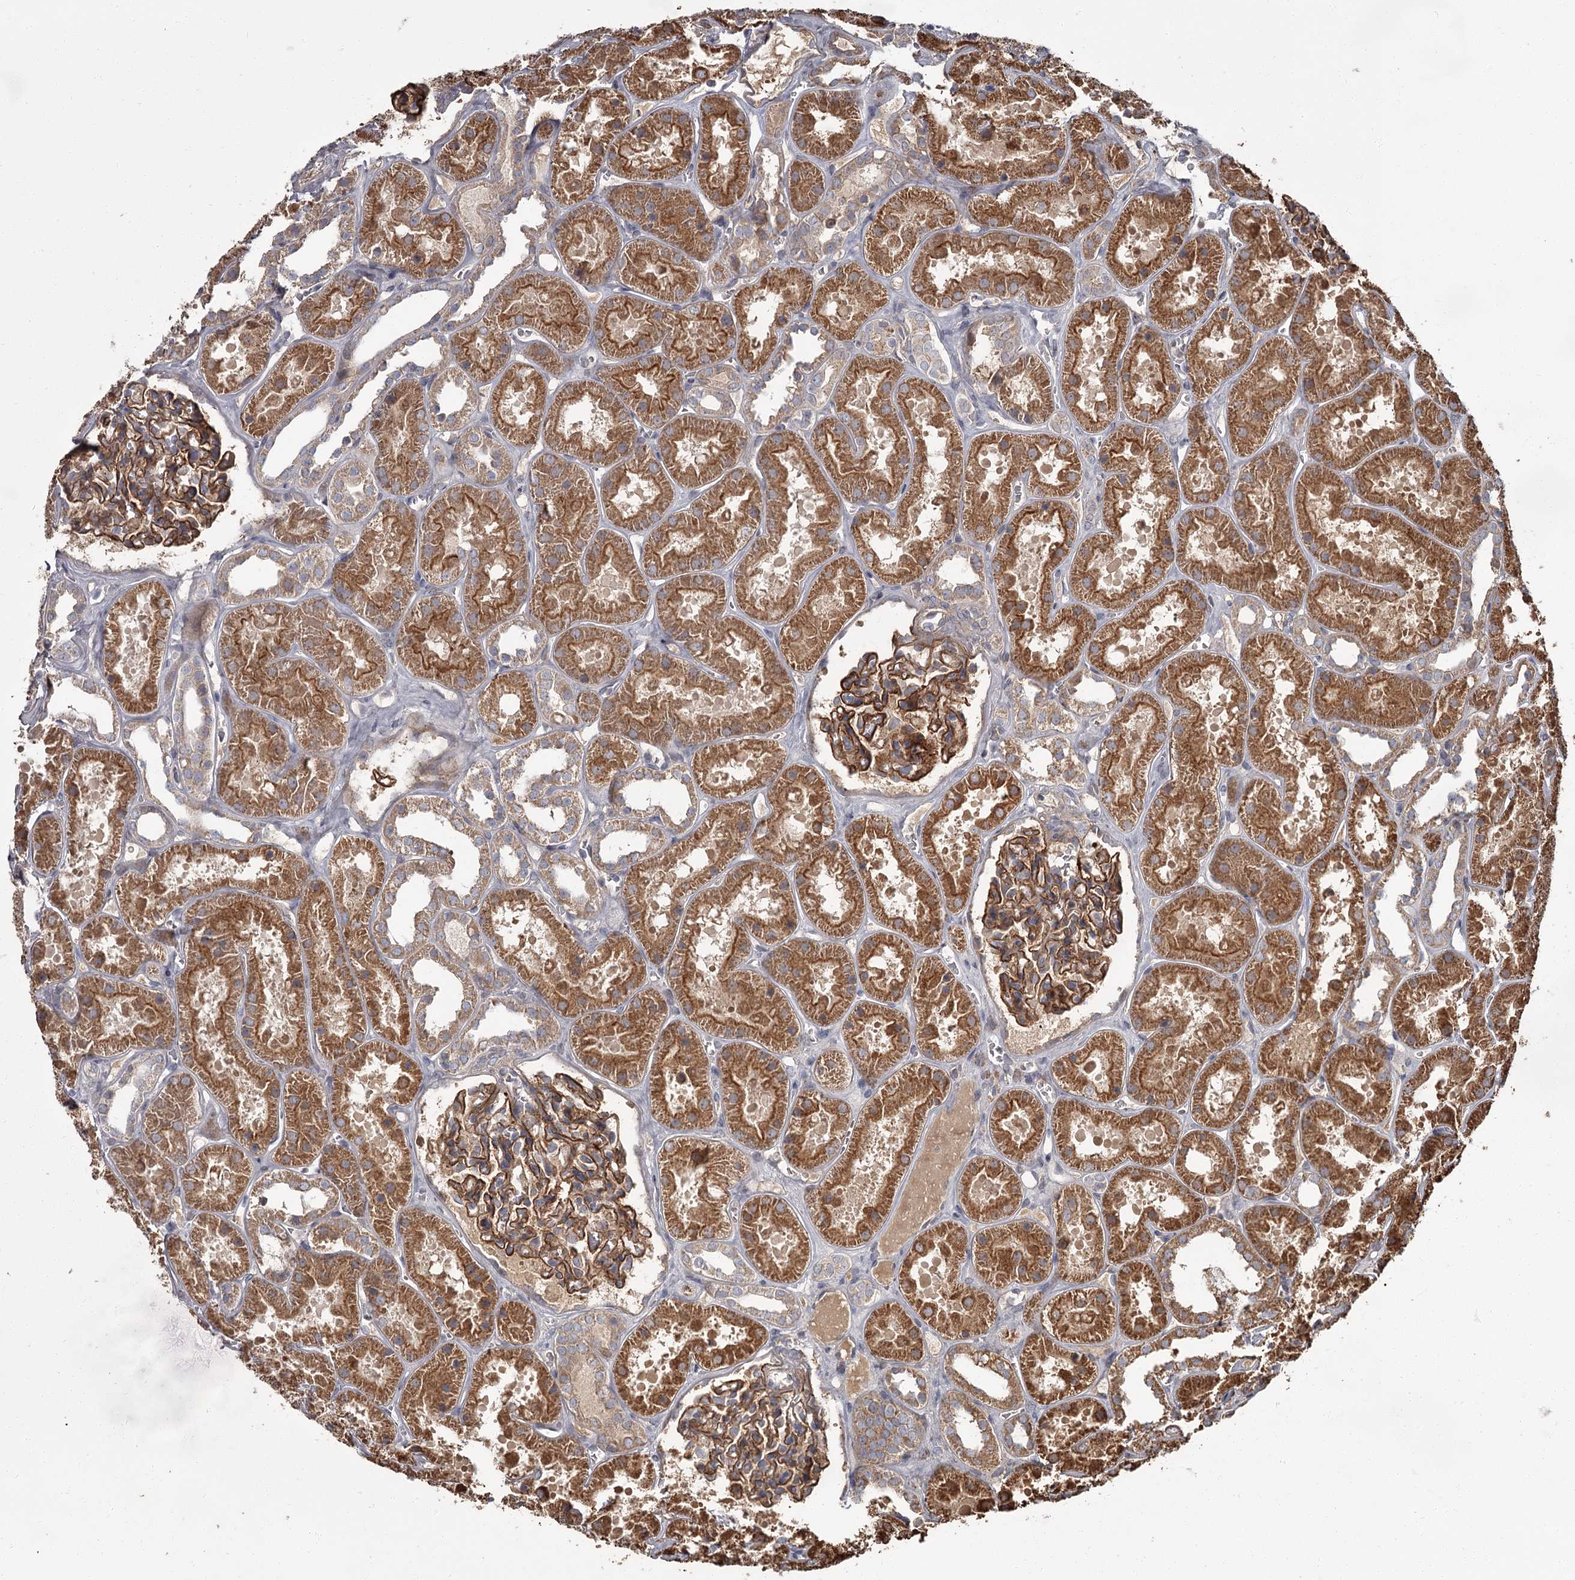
{"staining": {"intensity": "strong", "quantity": ">75%", "location": "cytoplasmic/membranous"}, "tissue": "kidney", "cell_type": "Cells in glomeruli", "image_type": "normal", "snomed": [{"axis": "morphology", "description": "Normal tissue, NOS"}, {"axis": "topography", "description": "Kidney"}], "caption": "Immunohistochemical staining of benign human kidney reveals high levels of strong cytoplasmic/membranous expression in about >75% of cells in glomeruli.", "gene": "THAP9", "patient": {"sex": "female", "age": 41}}